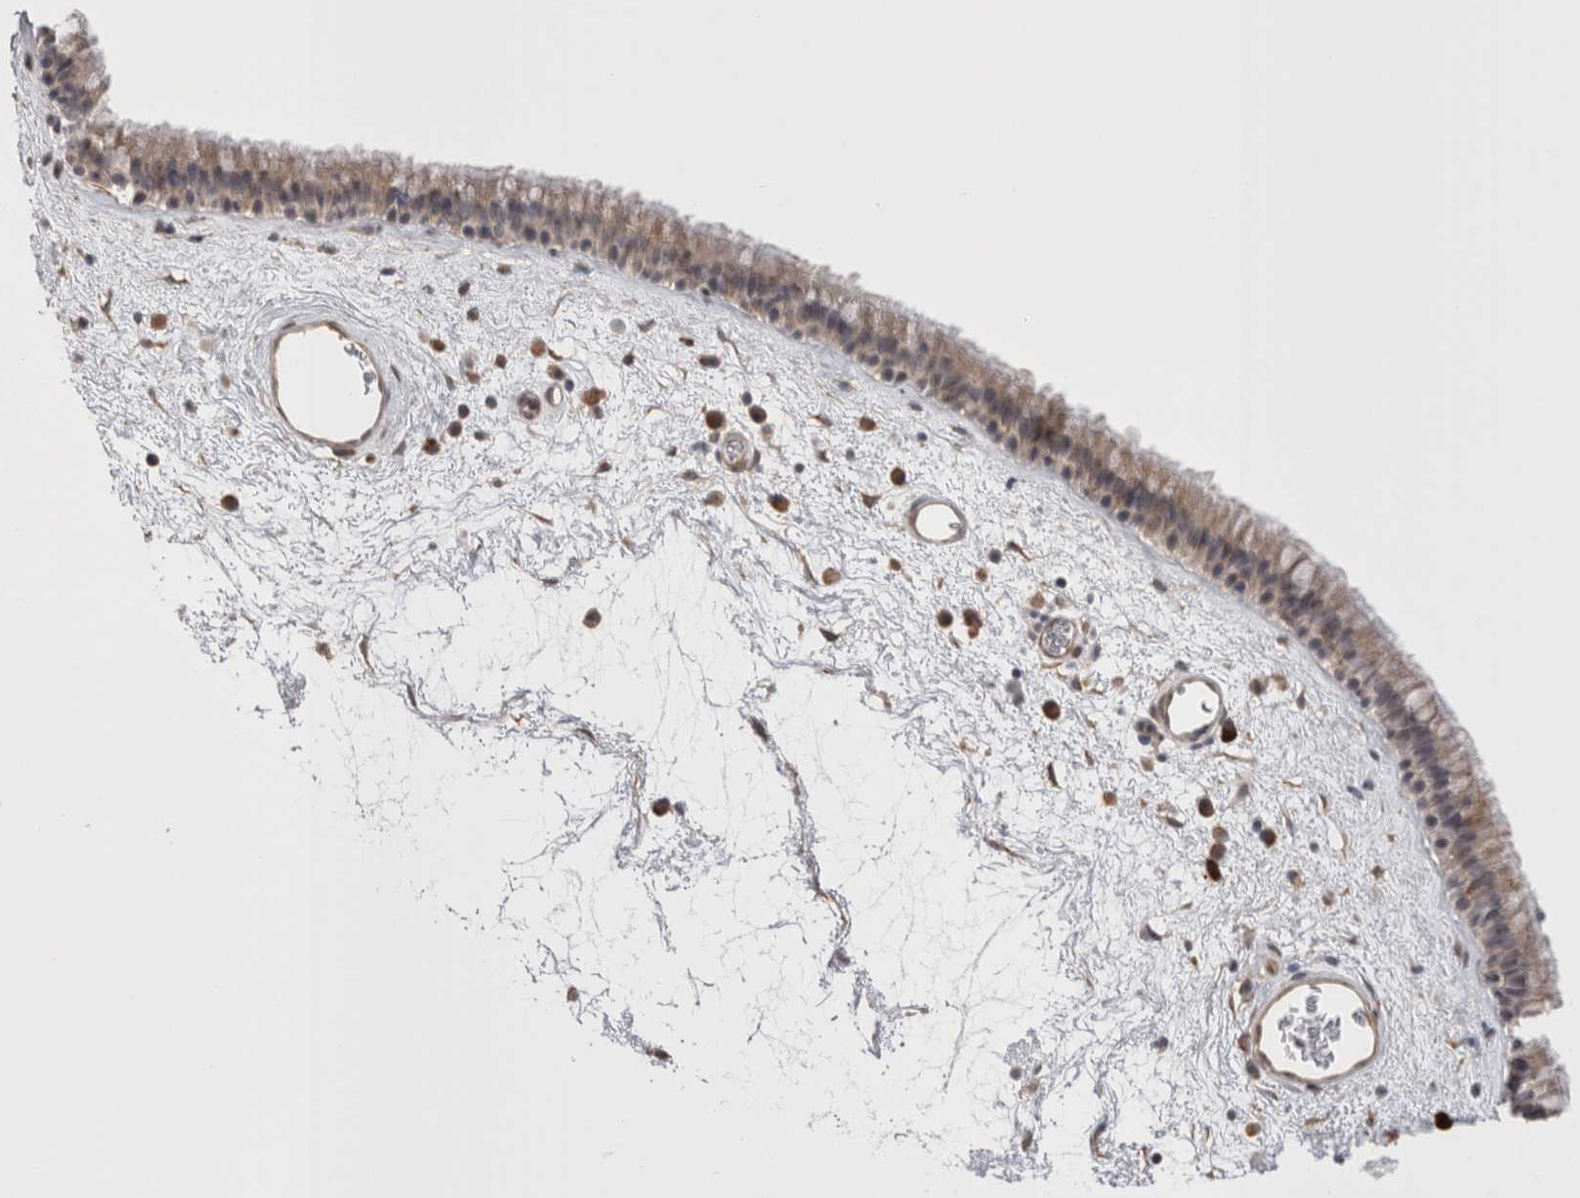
{"staining": {"intensity": "moderate", "quantity": ">75%", "location": "cytoplasmic/membranous,nuclear"}, "tissue": "nasopharynx", "cell_type": "Respiratory epithelial cells", "image_type": "normal", "snomed": [{"axis": "morphology", "description": "Normal tissue, NOS"}, {"axis": "morphology", "description": "Inflammation, NOS"}, {"axis": "topography", "description": "Nasopharynx"}], "caption": "Unremarkable nasopharynx exhibits moderate cytoplasmic/membranous,nuclear staining in about >75% of respiratory epithelial cells, visualized by immunohistochemistry.", "gene": "EXOSC4", "patient": {"sex": "male", "age": 48}}